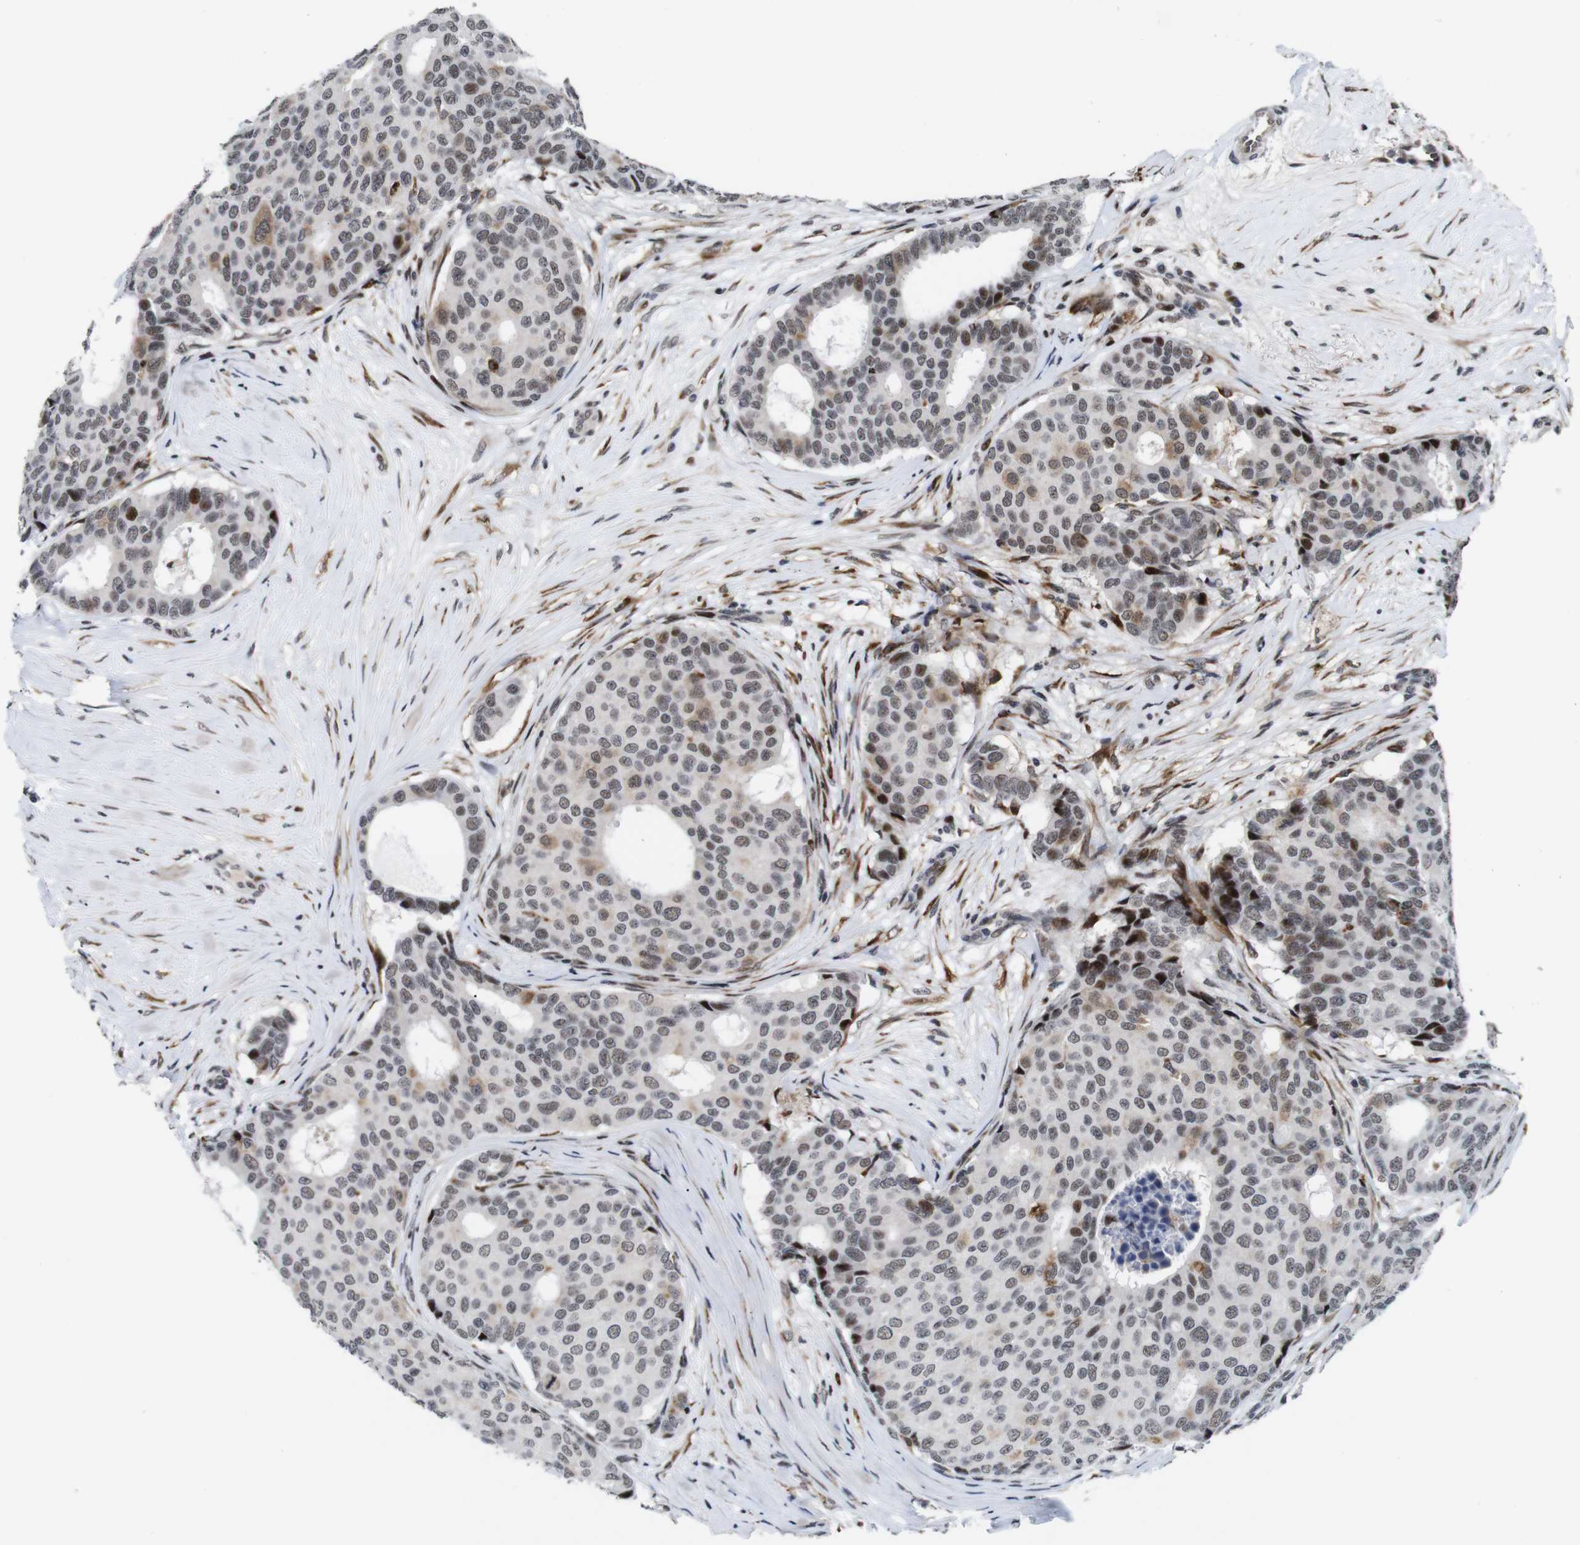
{"staining": {"intensity": "weak", "quantity": ">75%", "location": "nuclear"}, "tissue": "breast cancer", "cell_type": "Tumor cells", "image_type": "cancer", "snomed": [{"axis": "morphology", "description": "Duct carcinoma"}, {"axis": "topography", "description": "Breast"}], "caption": "IHC histopathology image of neoplastic tissue: human breast invasive ductal carcinoma stained using immunohistochemistry exhibits low levels of weak protein expression localized specifically in the nuclear of tumor cells, appearing as a nuclear brown color.", "gene": "EIF4G1", "patient": {"sex": "female", "age": 75}}